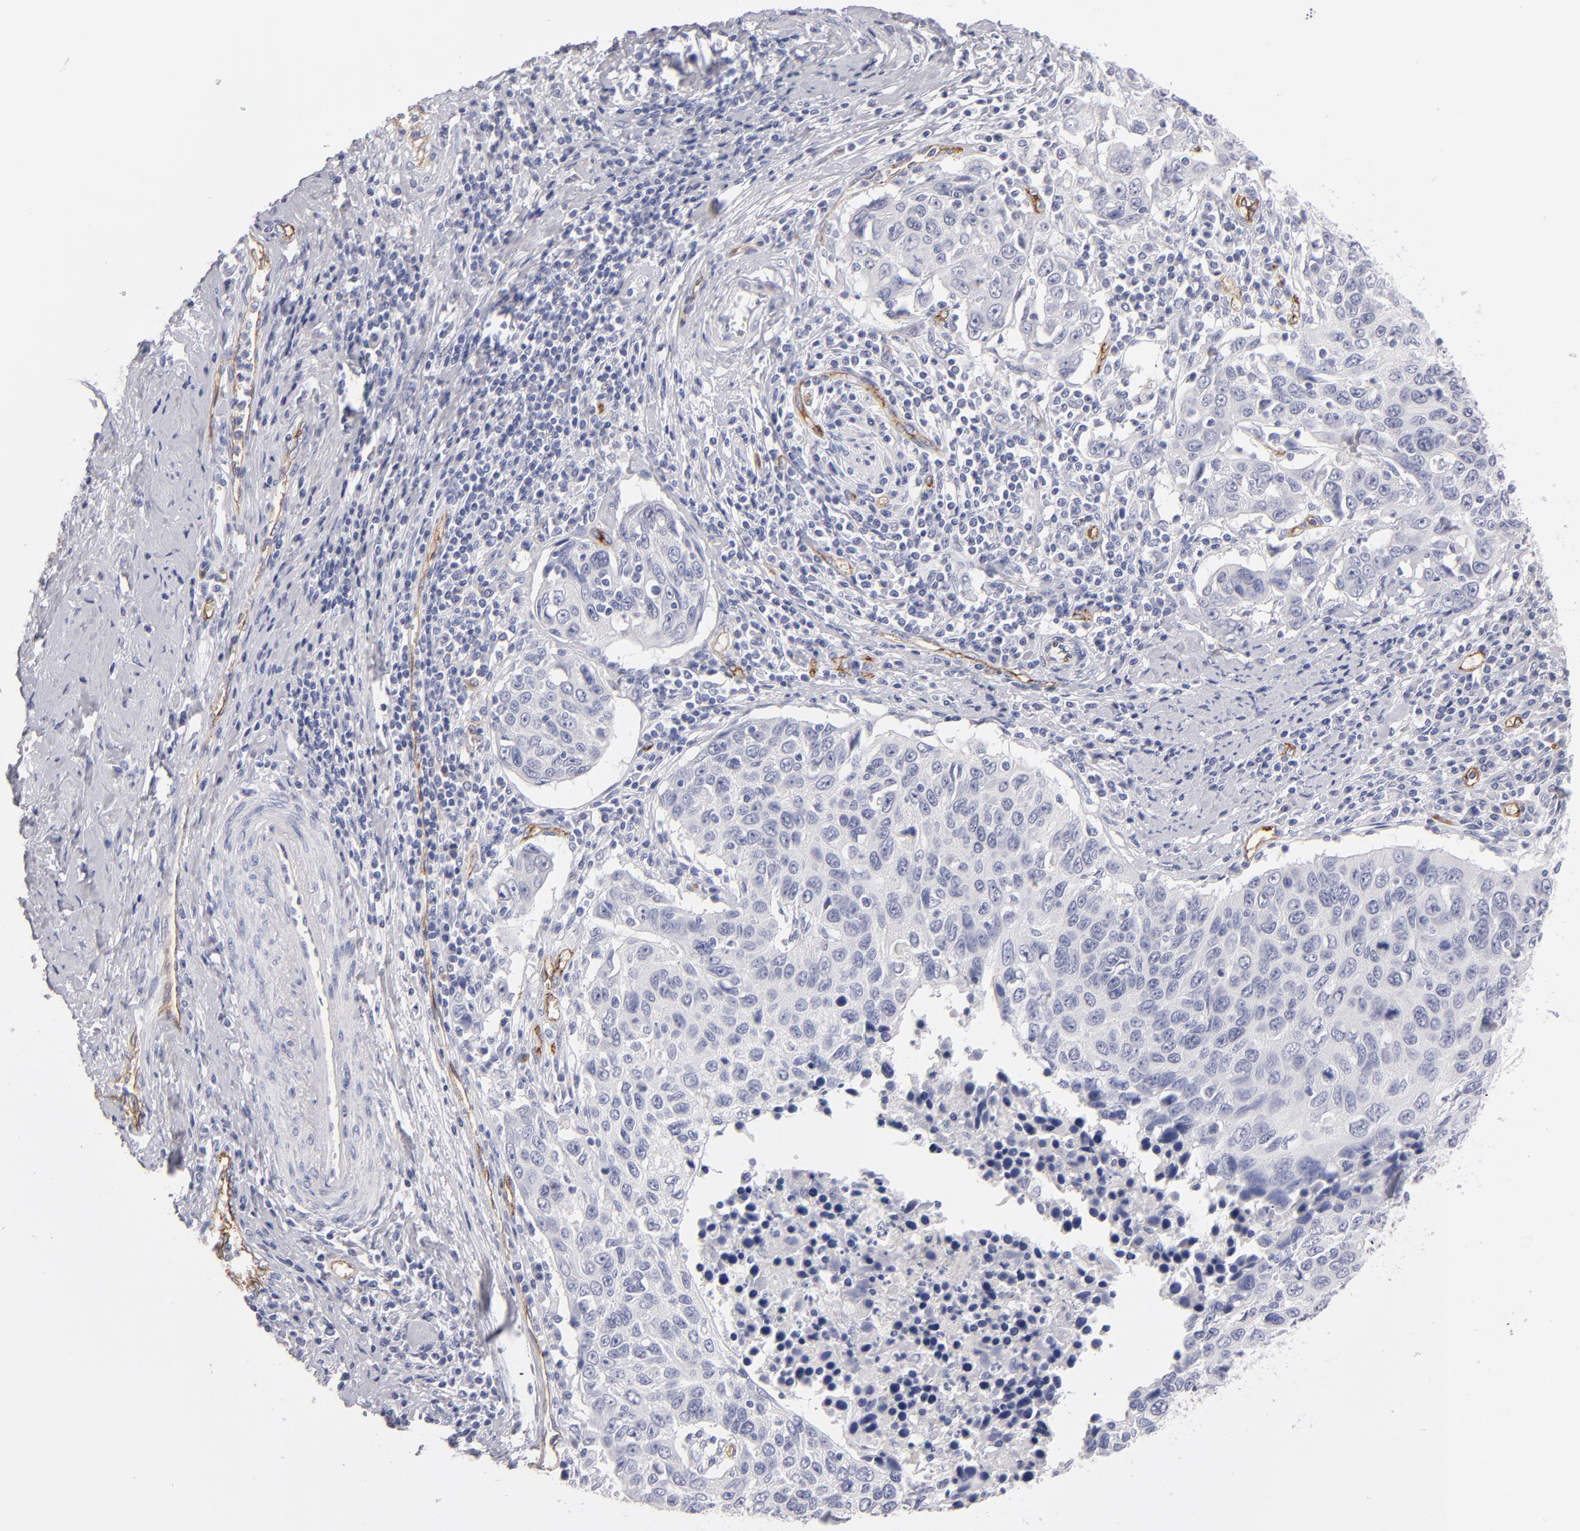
{"staining": {"intensity": "negative", "quantity": "none", "location": "none"}, "tissue": "cervical cancer", "cell_type": "Tumor cells", "image_type": "cancer", "snomed": [{"axis": "morphology", "description": "Squamous cell carcinoma, NOS"}, {"axis": "topography", "description": "Cervix"}], "caption": "High power microscopy micrograph of an immunohistochemistry histopathology image of cervical cancer (squamous cell carcinoma), revealing no significant expression in tumor cells.", "gene": "PLVAP", "patient": {"sex": "female", "age": 53}}